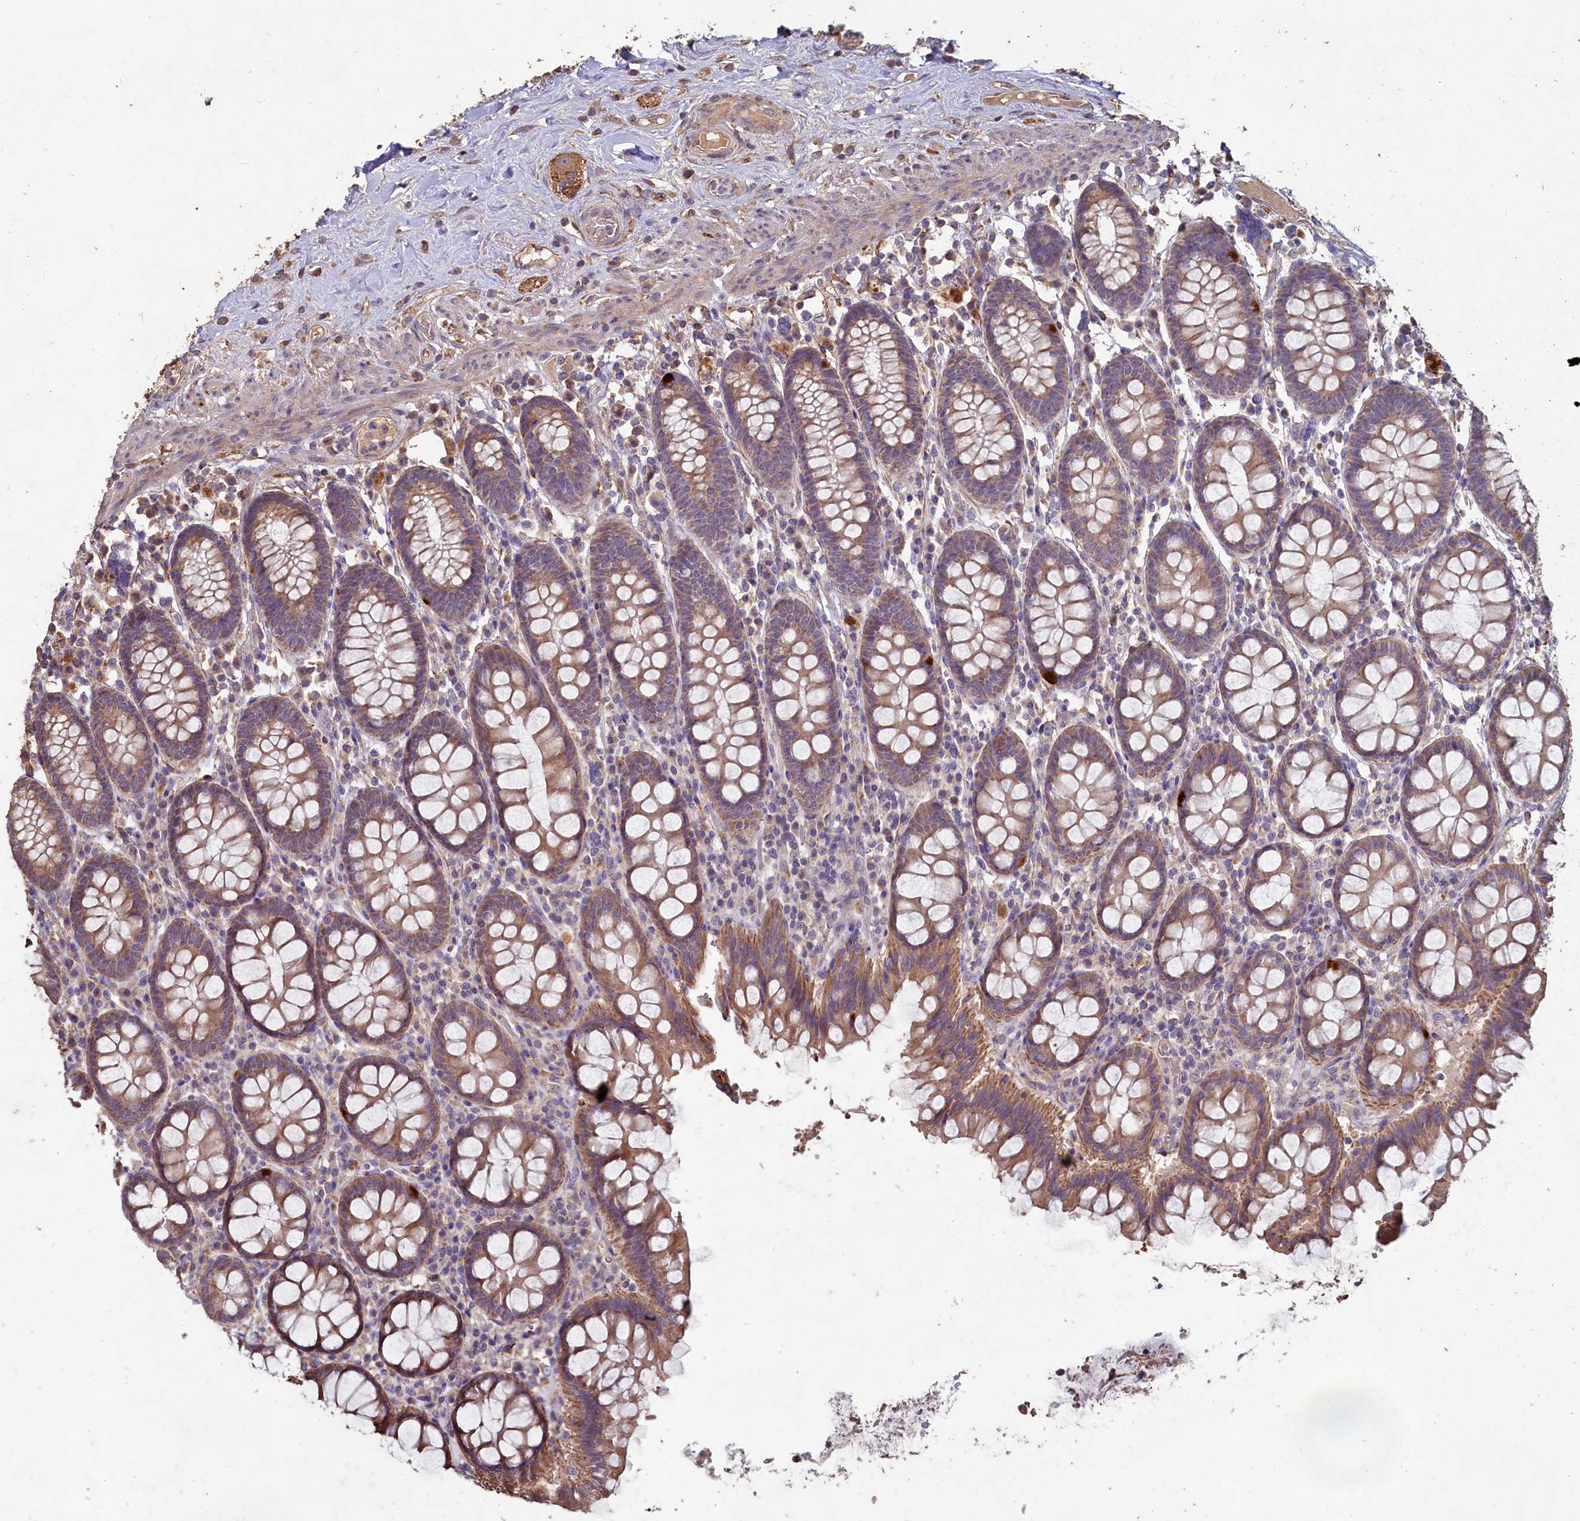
{"staining": {"intensity": "moderate", "quantity": ">75%", "location": "cytoplasmic/membranous"}, "tissue": "colon", "cell_type": "Endothelial cells", "image_type": "normal", "snomed": [{"axis": "morphology", "description": "Normal tissue, NOS"}, {"axis": "topography", "description": "Colon"}], "caption": "Immunohistochemistry (IHC) staining of unremarkable colon, which reveals medium levels of moderate cytoplasmic/membranous staining in about >75% of endothelial cells indicating moderate cytoplasmic/membranous protein expression. The staining was performed using DAB (brown) for protein detection and nuclei were counterstained in hematoxylin (blue).", "gene": "FUNDC1", "patient": {"sex": "female", "age": 79}}